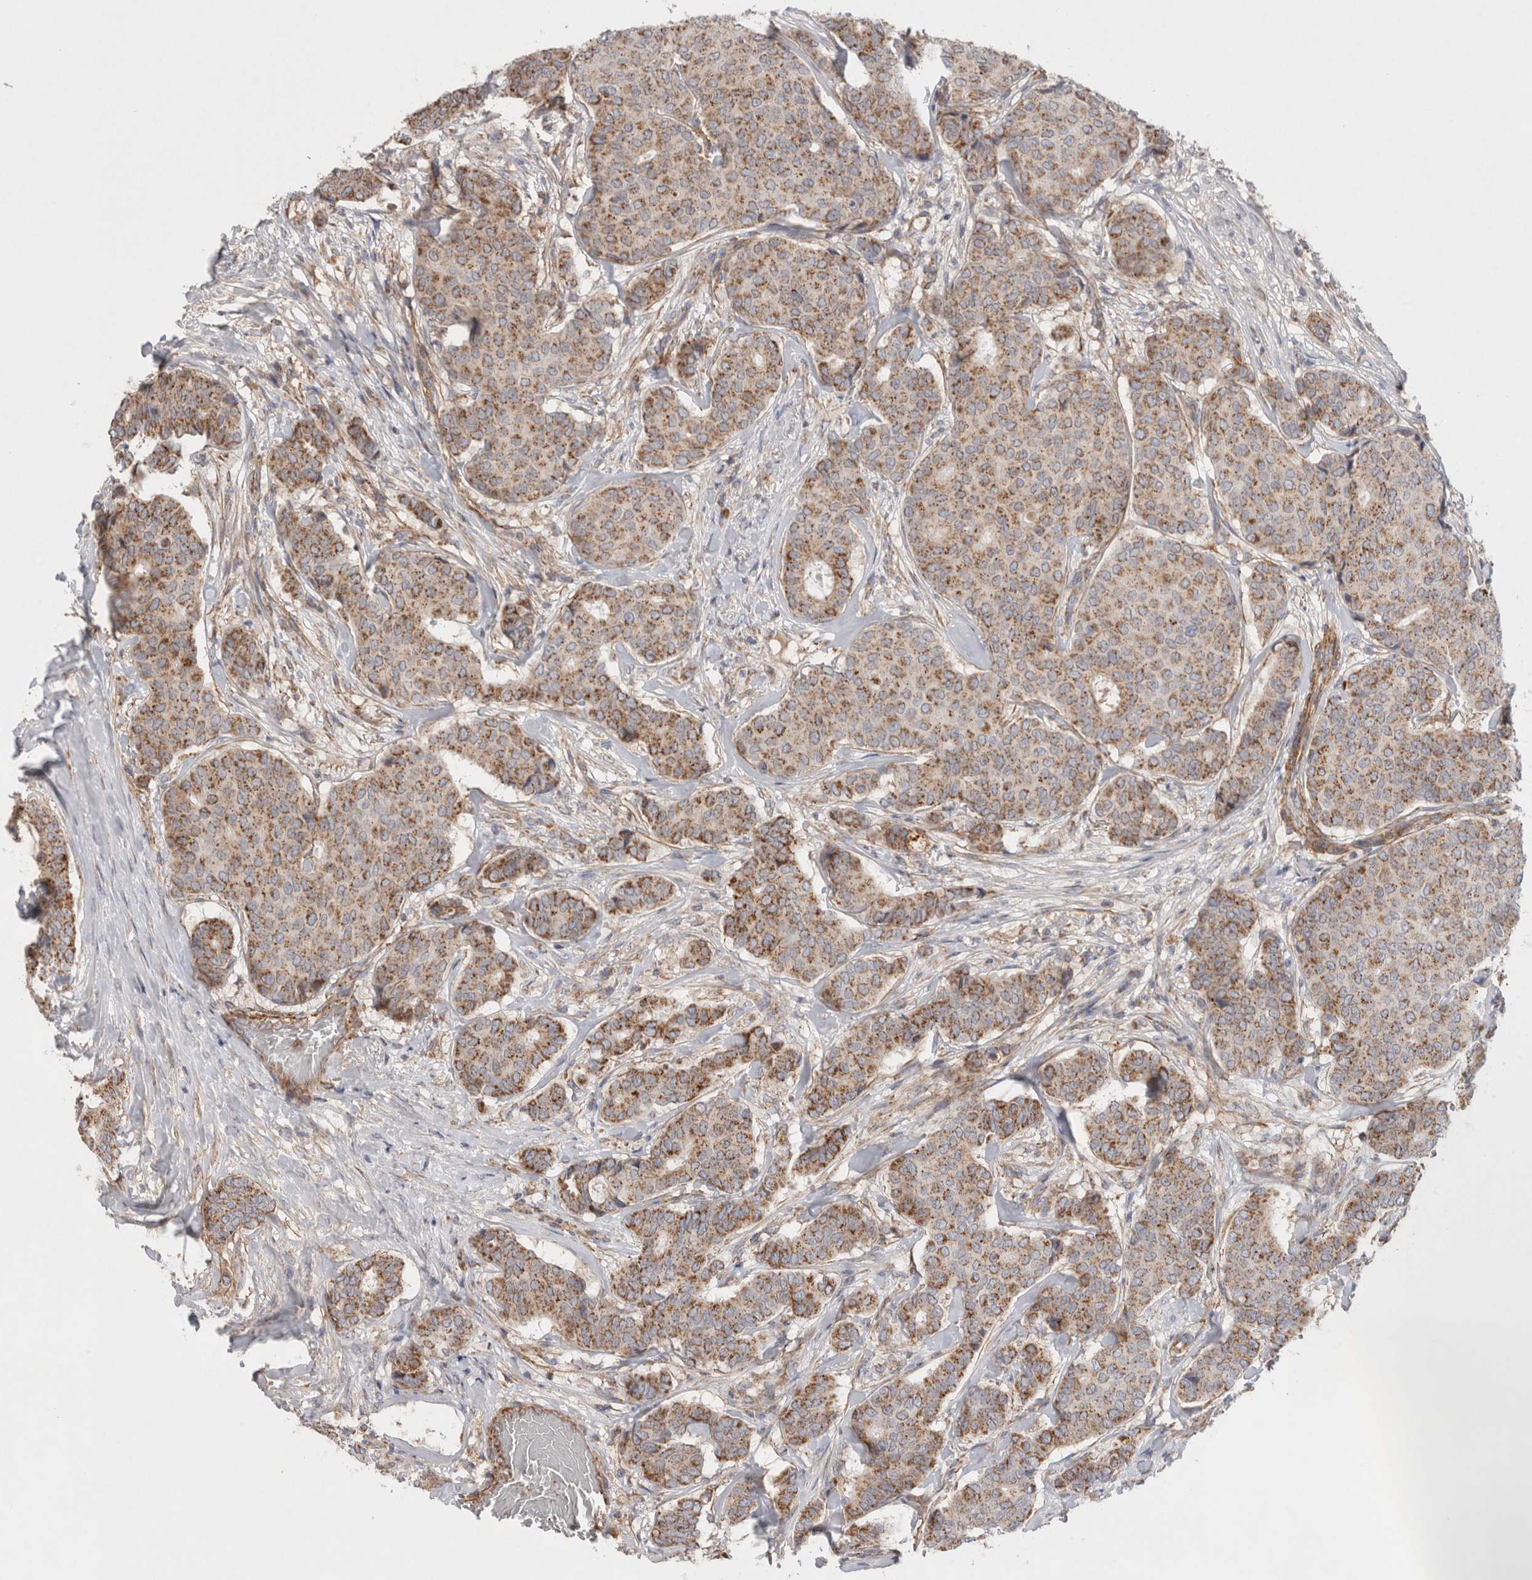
{"staining": {"intensity": "moderate", "quantity": ">75%", "location": "cytoplasmic/membranous"}, "tissue": "breast cancer", "cell_type": "Tumor cells", "image_type": "cancer", "snomed": [{"axis": "morphology", "description": "Duct carcinoma"}, {"axis": "topography", "description": "Breast"}], "caption": "Immunohistochemical staining of breast cancer displays moderate cytoplasmic/membranous protein positivity in approximately >75% of tumor cells.", "gene": "MRPS28", "patient": {"sex": "female", "age": 75}}